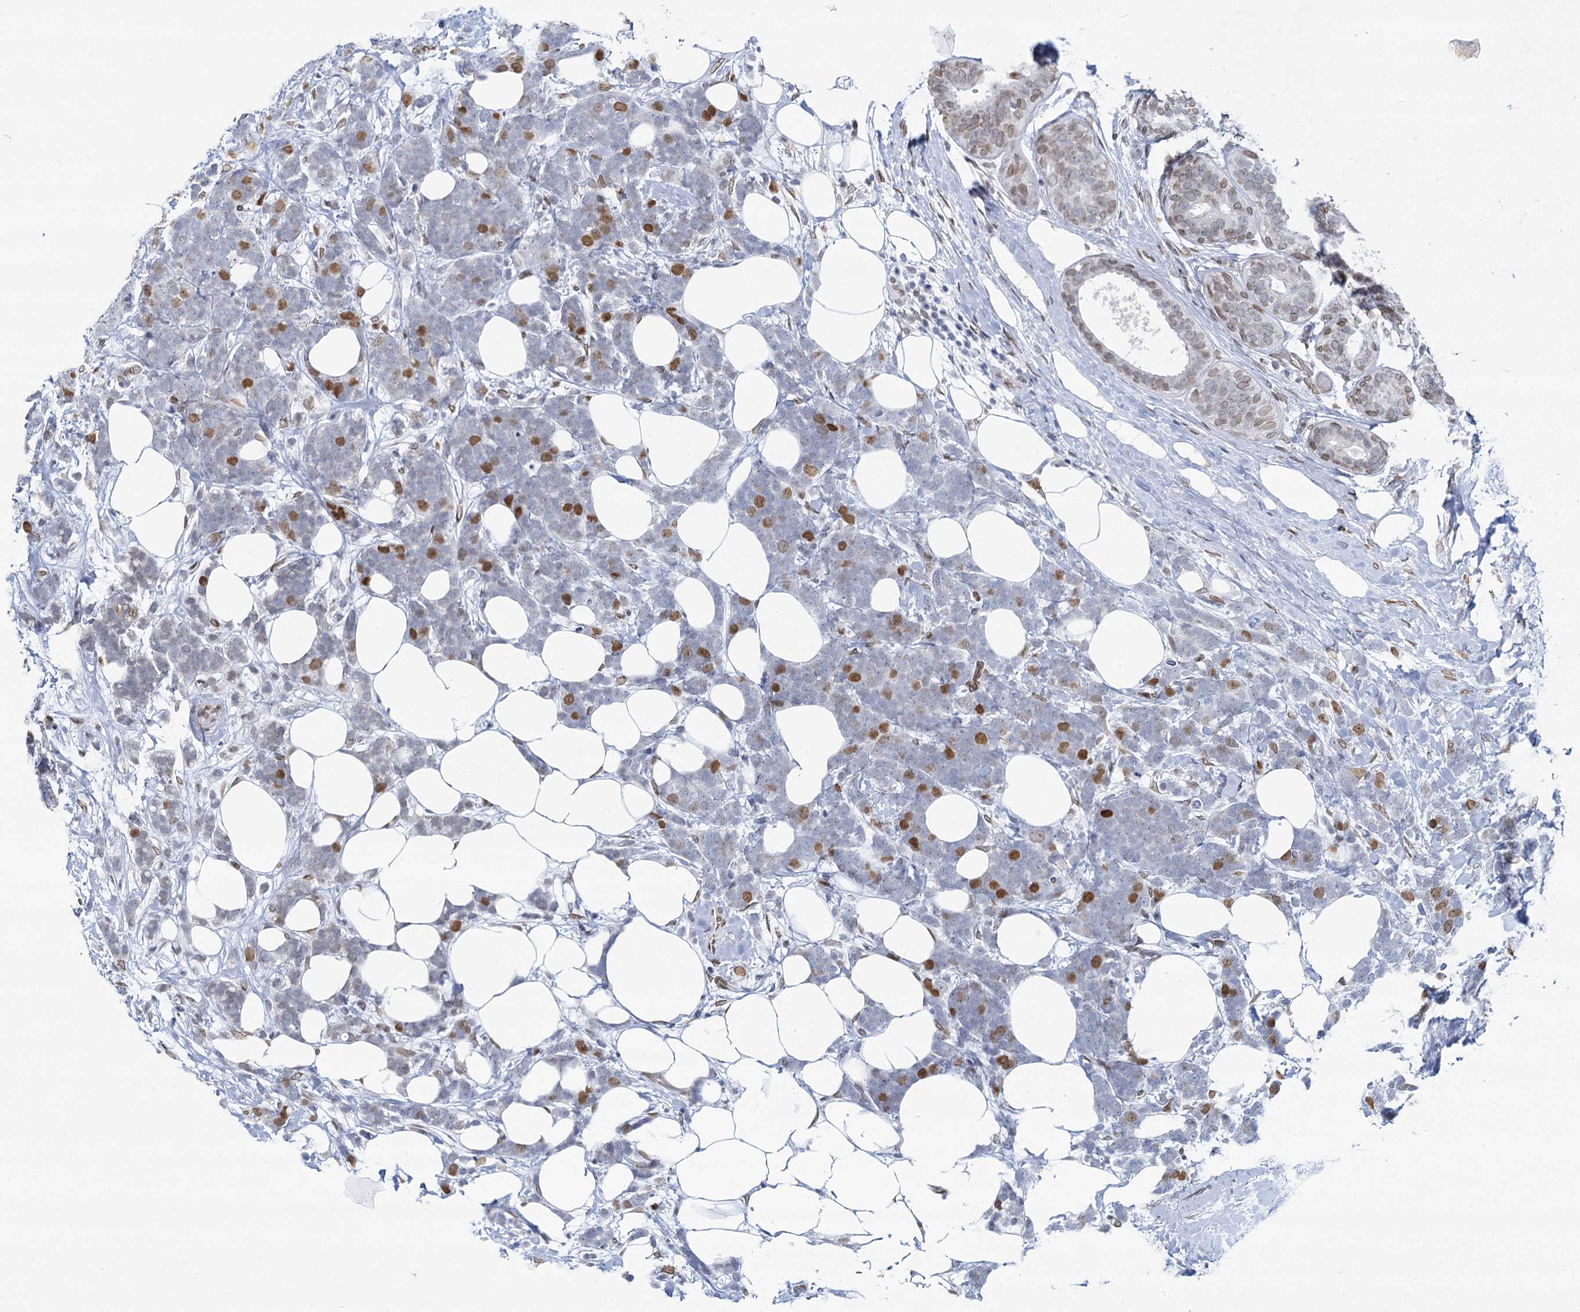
{"staining": {"intensity": "moderate", "quantity": "25%-75%", "location": "nuclear"}, "tissue": "breast cancer", "cell_type": "Tumor cells", "image_type": "cancer", "snomed": [{"axis": "morphology", "description": "Lobular carcinoma"}, {"axis": "topography", "description": "Breast"}], "caption": "Protein positivity by immunohistochemistry (IHC) displays moderate nuclear staining in approximately 25%-75% of tumor cells in lobular carcinoma (breast). The staining was performed using DAB to visualize the protein expression in brown, while the nuclei were stained in blue with hematoxylin (Magnification: 20x).", "gene": "PRSS35", "patient": {"sex": "female", "age": 58}}